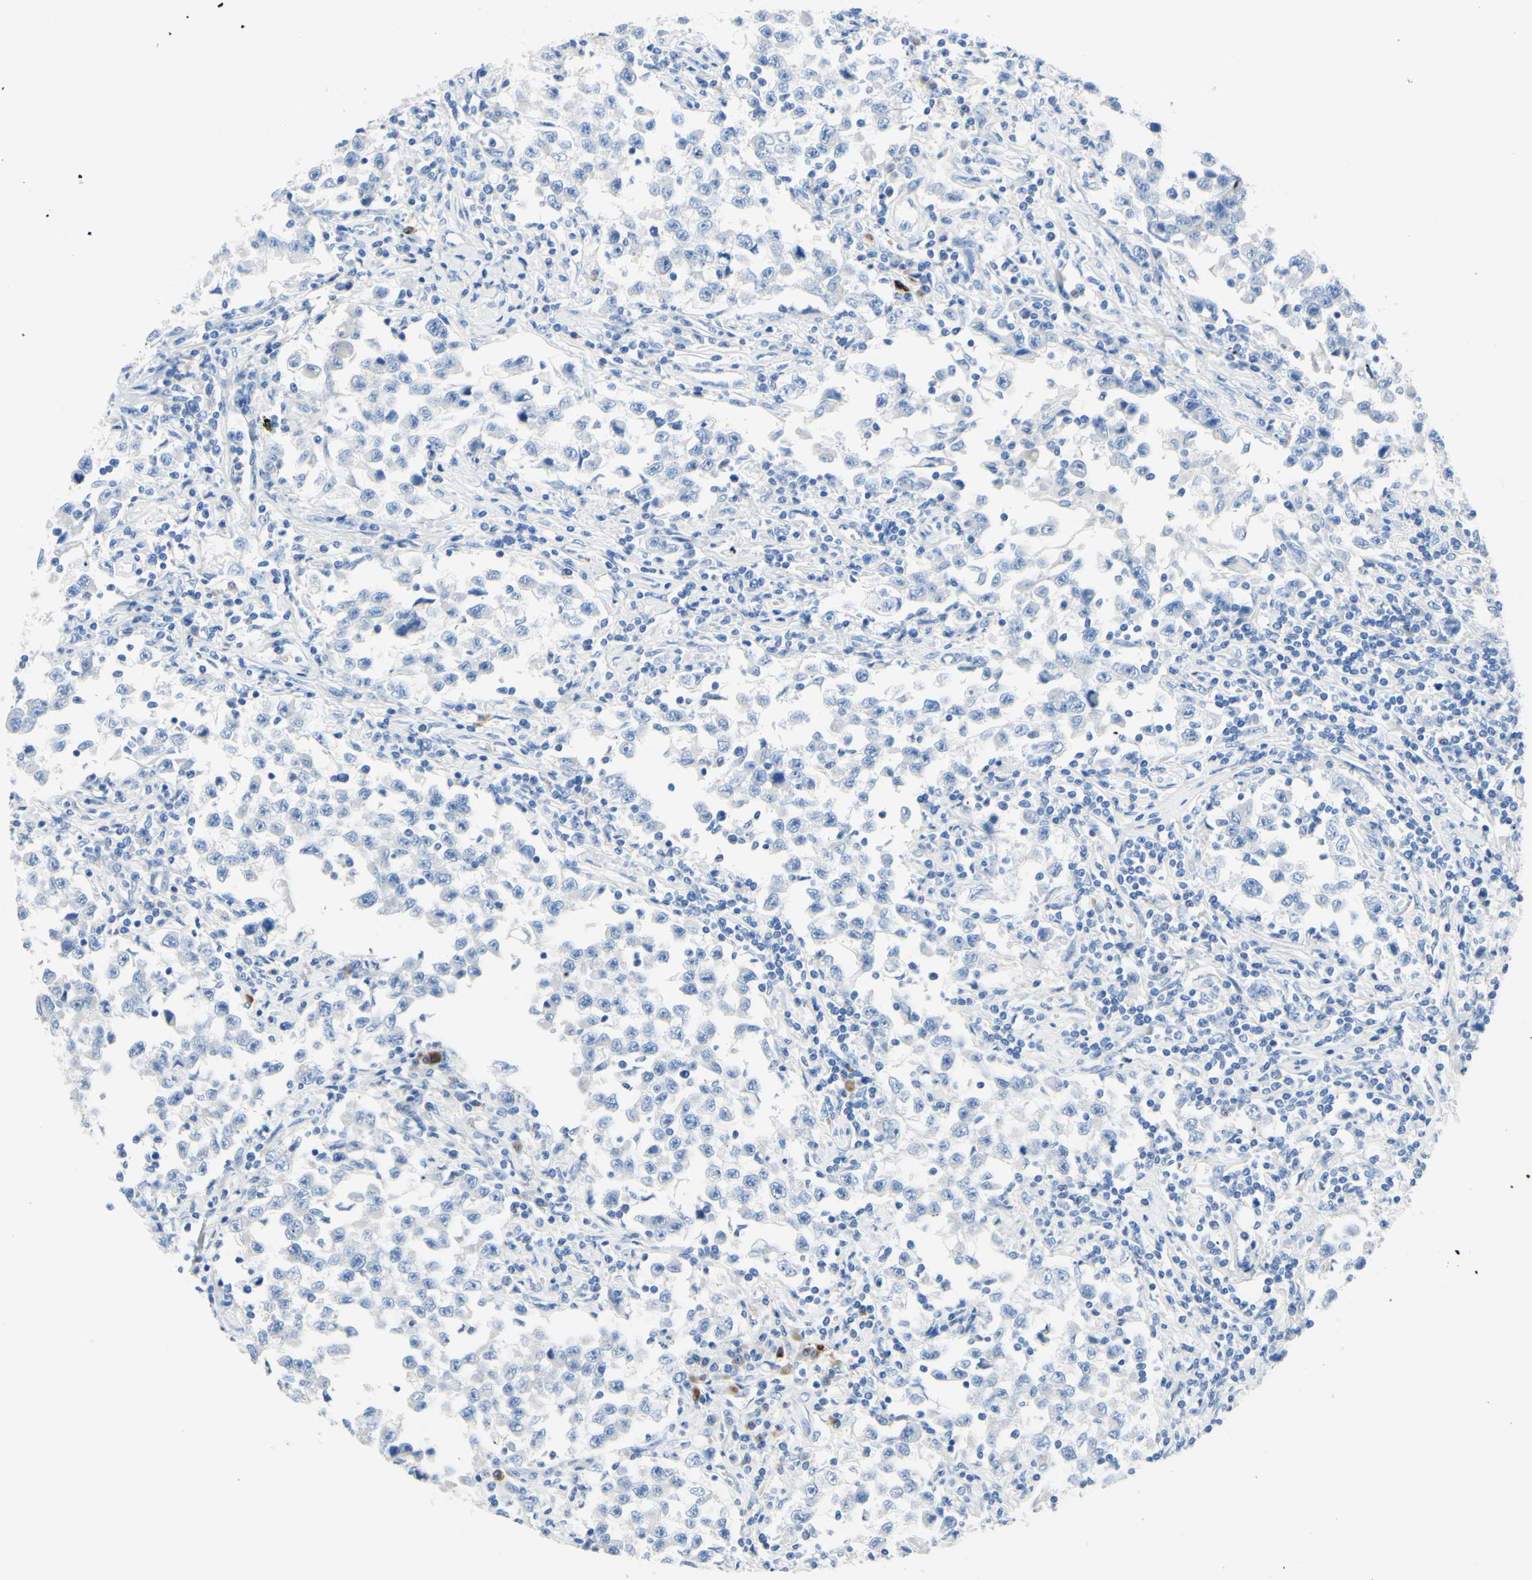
{"staining": {"intensity": "negative", "quantity": "none", "location": "none"}, "tissue": "testis cancer", "cell_type": "Tumor cells", "image_type": "cancer", "snomed": [{"axis": "morphology", "description": "Carcinoma, Embryonal, NOS"}, {"axis": "topography", "description": "Testis"}], "caption": "There is no significant positivity in tumor cells of embryonal carcinoma (testis). (Immunohistochemistry (ihc), brightfield microscopy, high magnification).", "gene": "IL6ST", "patient": {"sex": "male", "age": 21}}